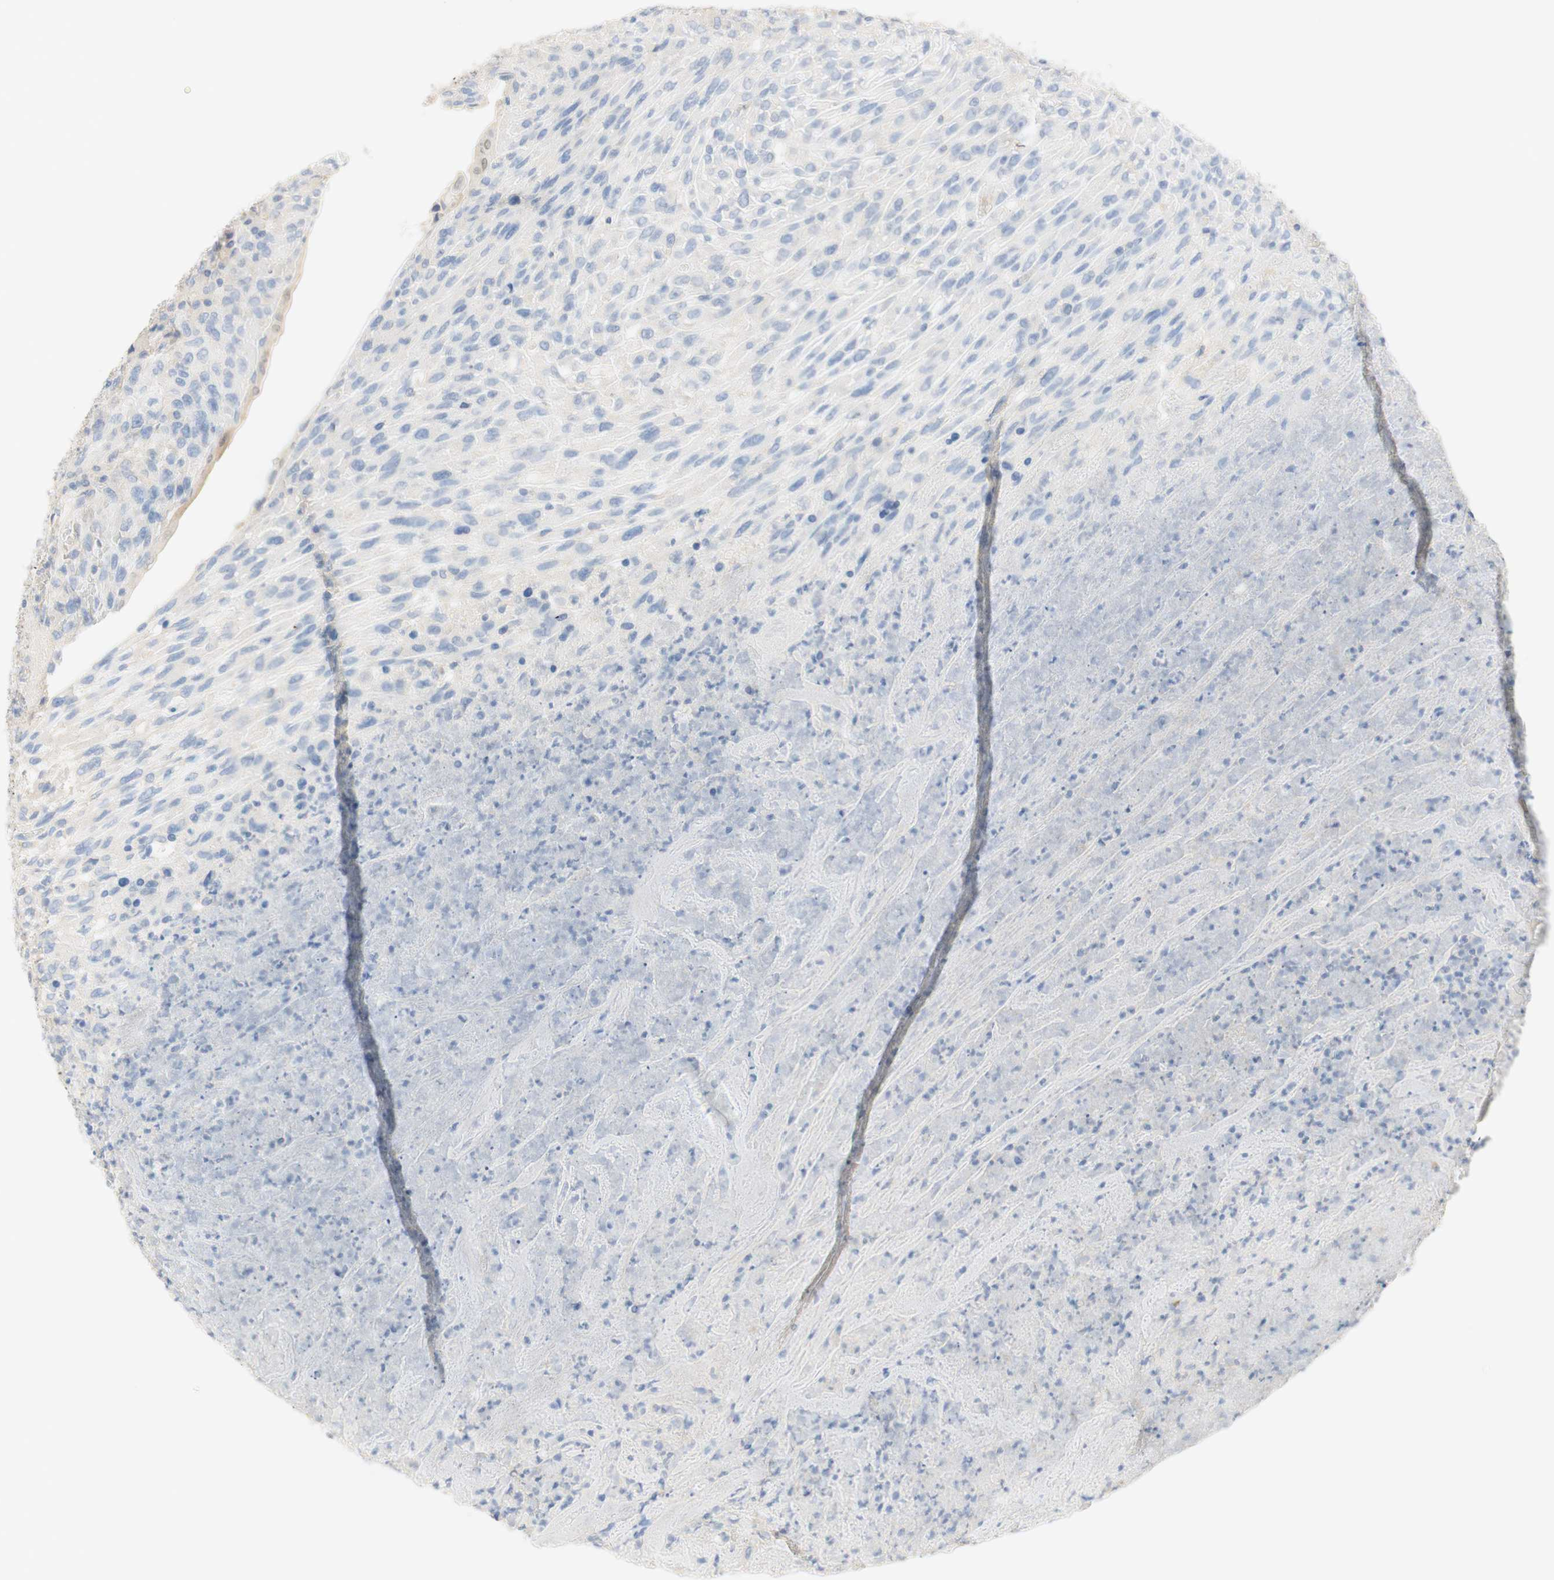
{"staining": {"intensity": "negative", "quantity": "none", "location": "none"}, "tissue": "urothelial cancer", "cell_type": "Tumor cells", "image_type": "cancer", "snomed": [{"axis": "morphology", "description": "Urothelial carcinoma, High grade"}, {"axis": "topography", "description": "Urinary bladder"}], "caption": "Urothelial carcinoma (high-grade) was stained to show a protein in brown. There is no significant expression in tumor cells.", "gene": "SELENBP1", "patient": {"sex": "male", "age": 66}}